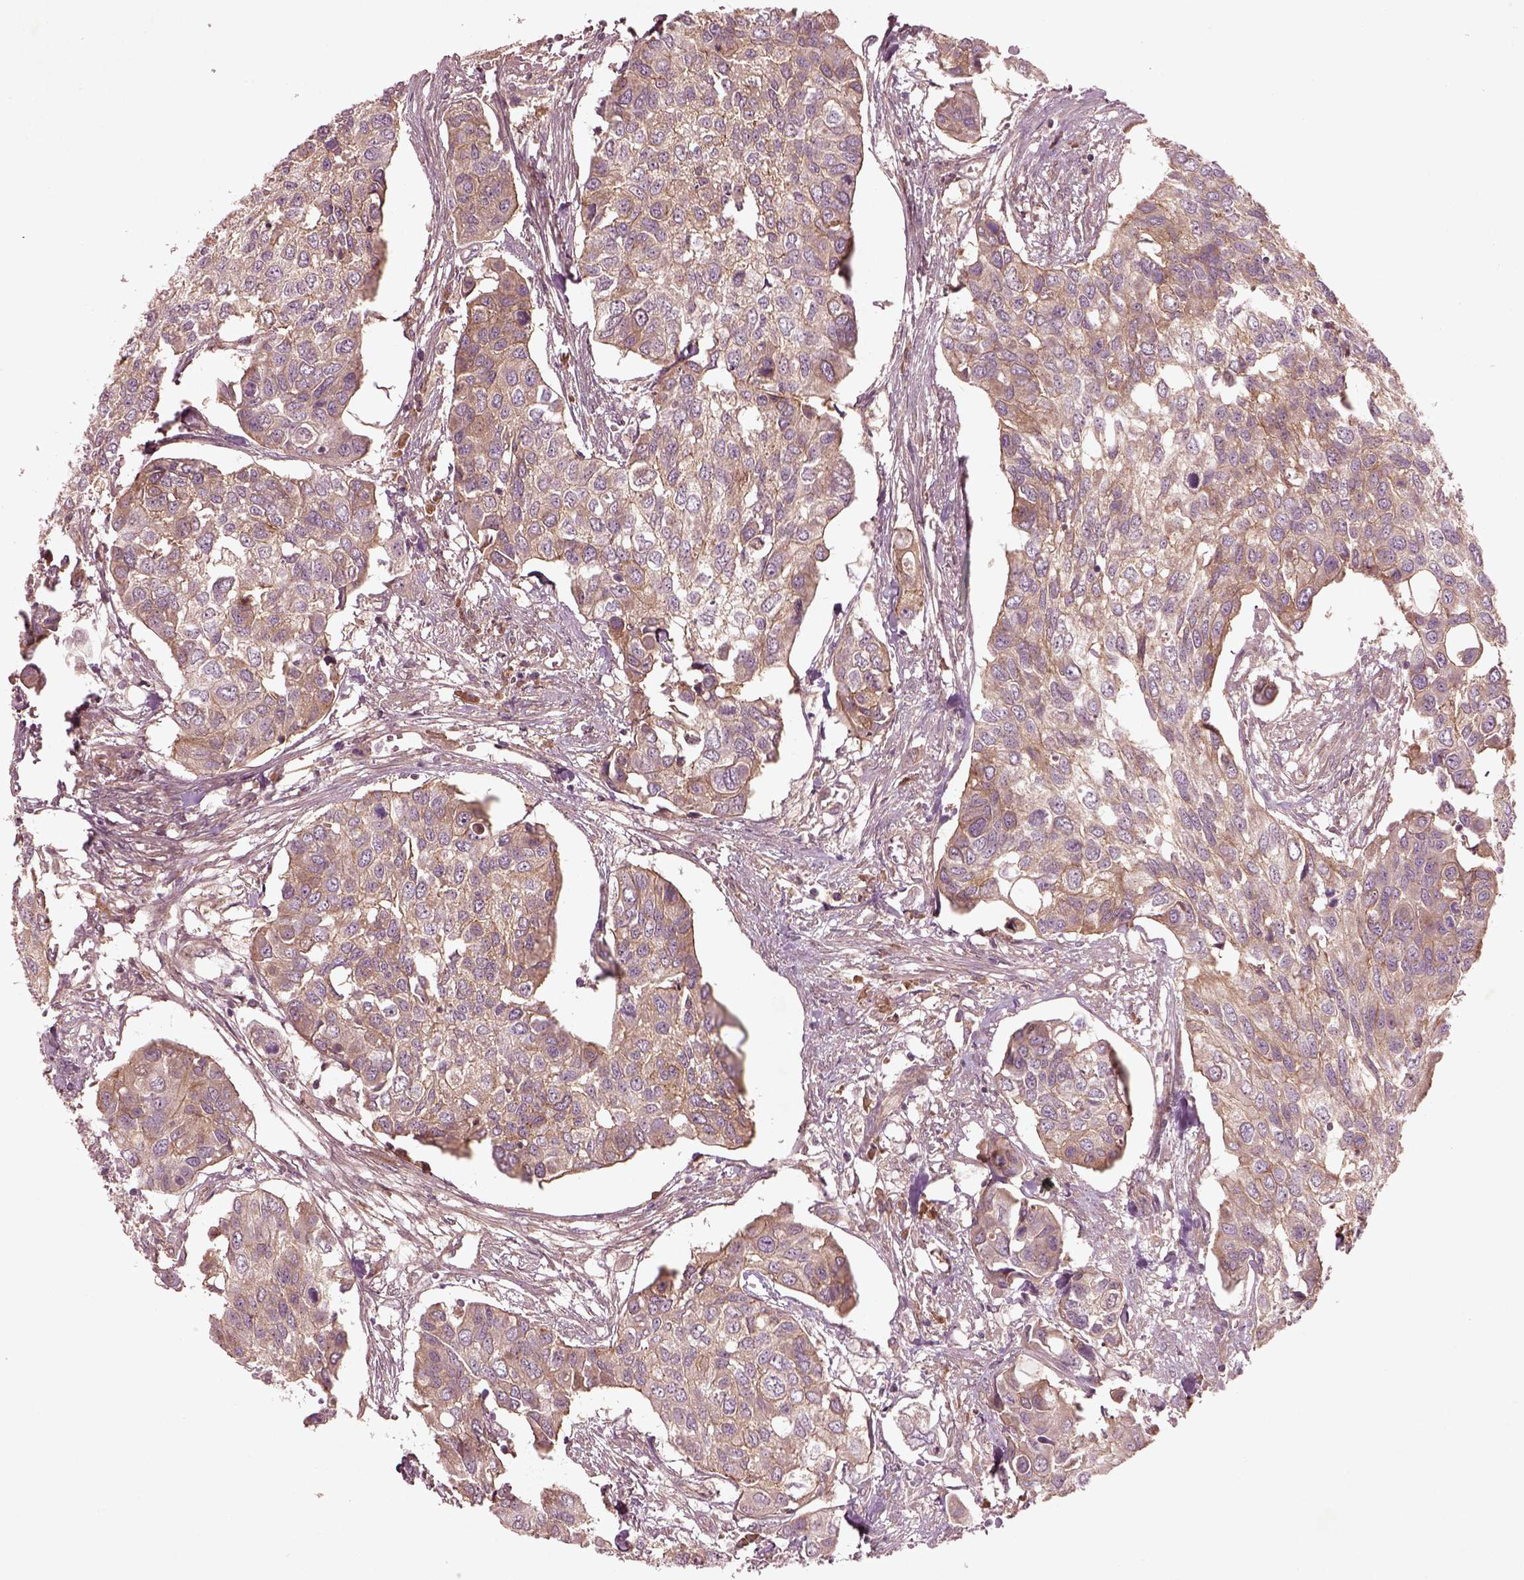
{"staining": {"intensity": "moderate", "quantity": ">75%", "location": "cytoplasmic/membranous"}, "tissue": "urothelial cancer", "cell_type": "Tumor cells", "image_type": "cancer", "snomed": [{"axis": "morphology", "description": "Urothelial carcinoma, High grade"}, {"axis": "topography", "description": "Urinary bladder"}], "caption": "Tumor cells demonstrate moderate cytoplasmic/membranous expression in about >75% of cells in high-grade urothelial carcinoma.", "gene": "FAM234A", "patient": {"sex": "male", "age": 60}}